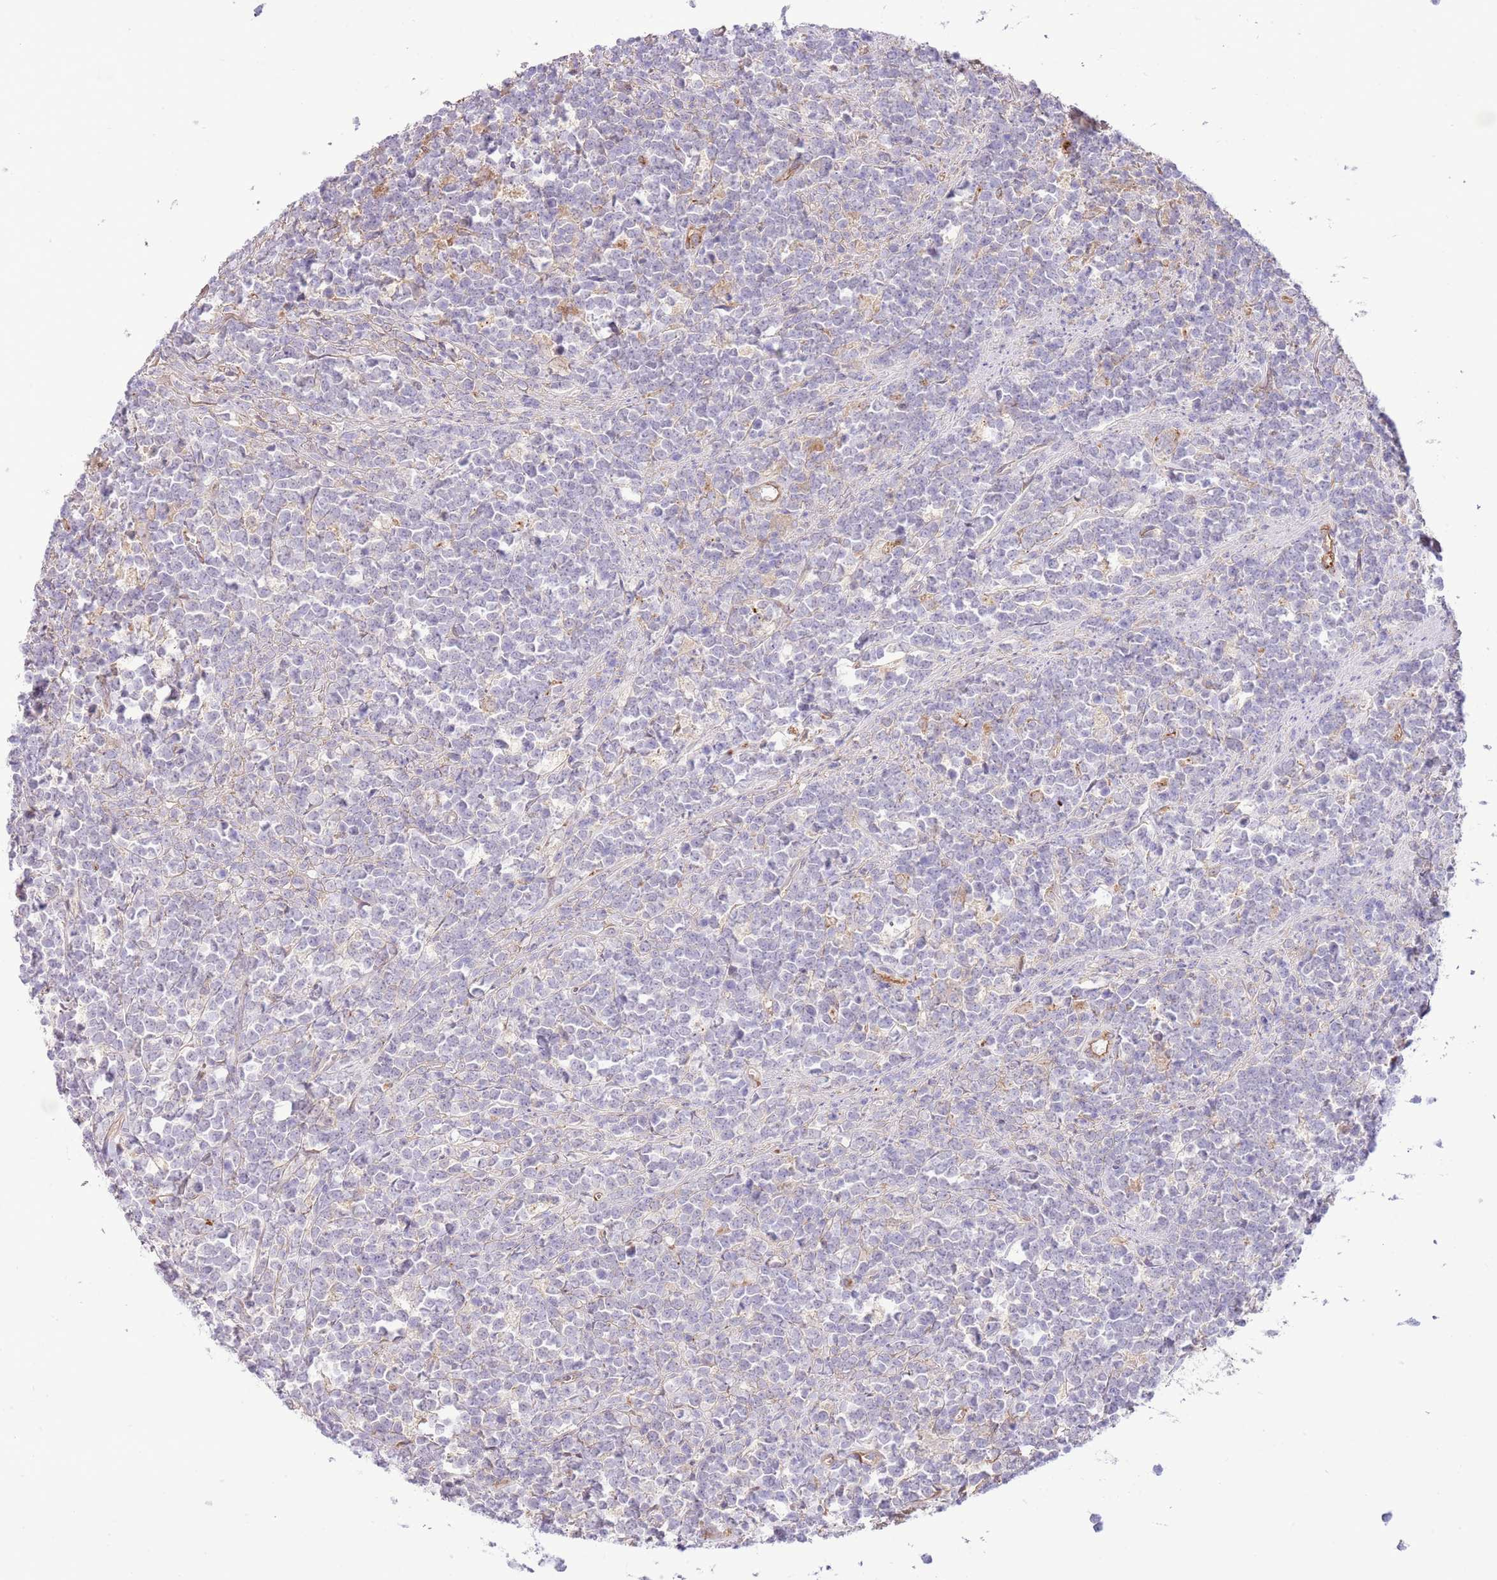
{"staining": {"intensity": "negative", "quantity": "none", "location": "none"}, "tissue": "lymphoma", "cell_type": "Tumor cells", "image_type": "cancer", "snomed": [{"axis": "morphology", "description": "Malignant lymphoma, non-Hodgkin's type, High grade"}, {"axis": "topography", "description": "Small intestine"}, {"axis": "topography", "description": "Colon"}], "caption": "Micrograph shows no significant protein staining in tumor cells of lymphoma. The staining was performed using DAB to visualize the protein expression in brown, while the nuclei were stained in blue with hematoxylin (Magnification: 20x).", "gene": "IGF1", "patient": {"sex": "male", "age": 8}}